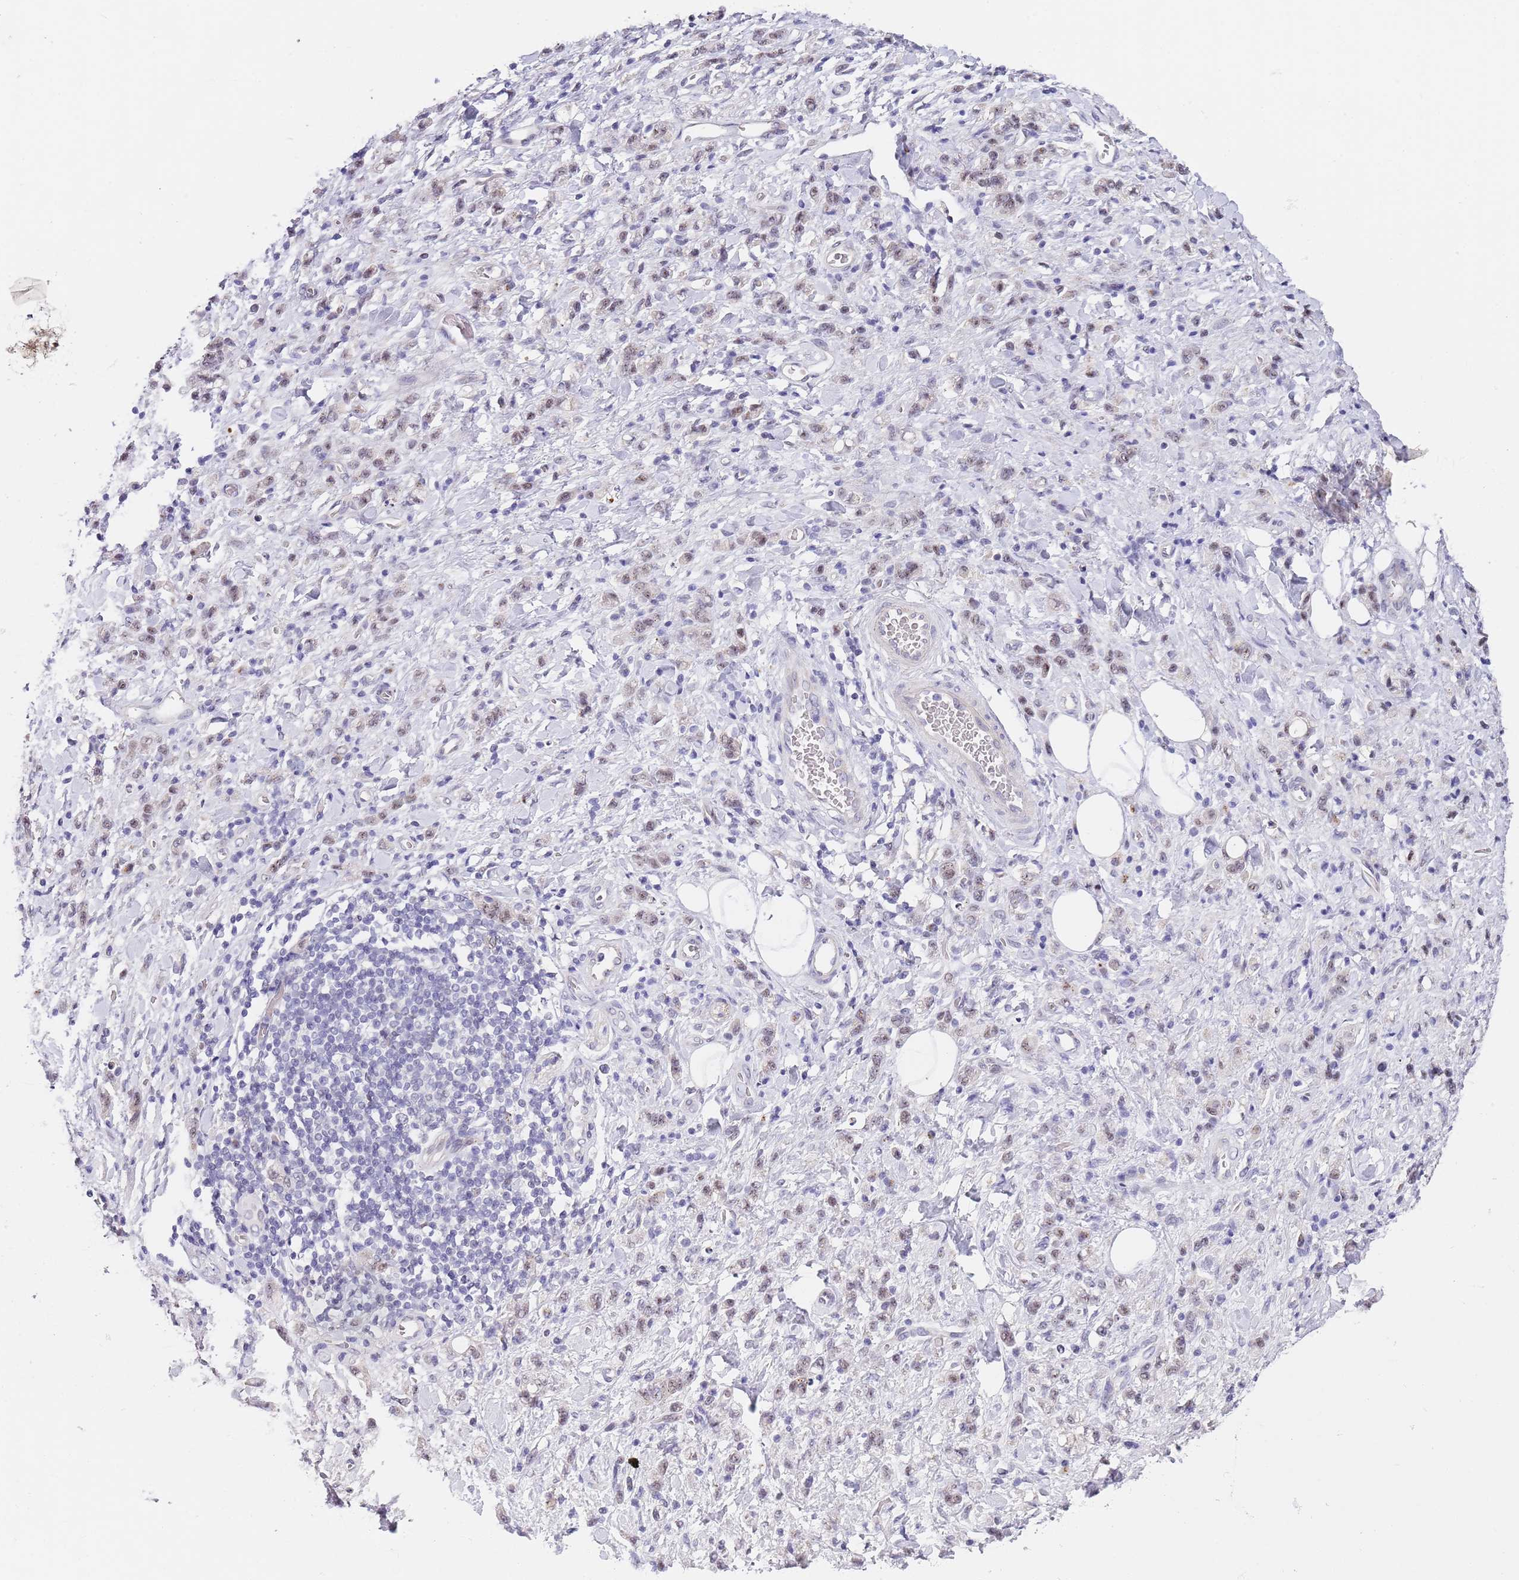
{"staining": {"intensity": "weak", "quantity": "25%-75%", "location": "nuclear"}, "tissue": "stomach cancer", "cell_type": "Tumor cells", "image_type": "cancer", "snomed": [{"axis": "morphology", "description": "Adenocarcinoma, NOS"}, {"axis": "topography", "description": "Stomach"}], "caption": "Stomach adenocarcinoma stained with immunohistochemistry (IHC) exhibits weak nuclear positivity in about 25%-75% of tumor cells.", "gene": "PLCL2", "patient": {"sex": "male", "age": 77}}